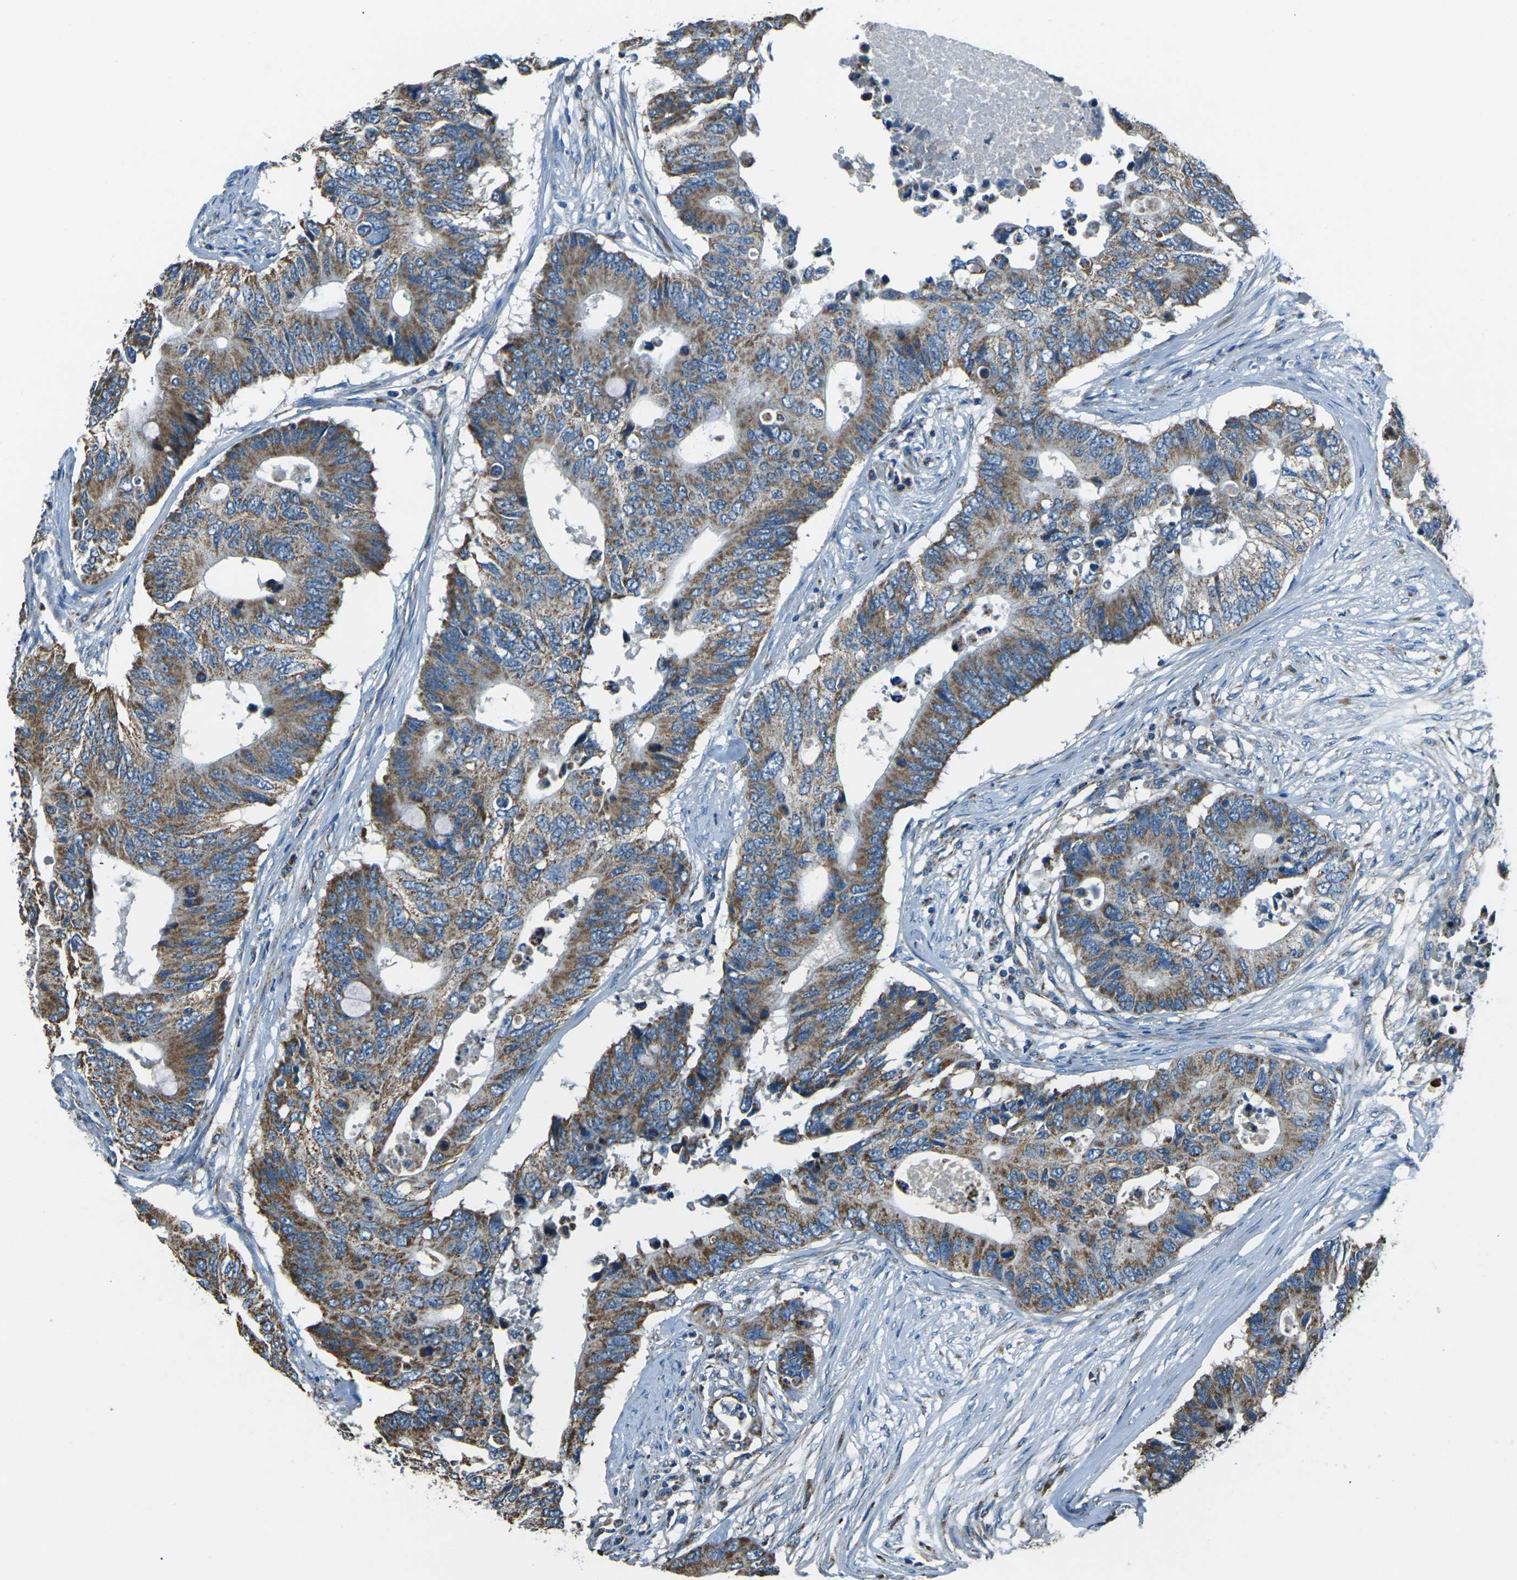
{"staining": {"intensity": "moderate", "quantity": ">75%", "location": "cytoplasmic/membranous"}, "tissue": "colorectal cancer", "cell_type": "Tumor cells", "image_type": "cancer", "snomed": [{"axis": "morphology", "description": "Adenocarcinoma, NOS"}, {"axis": "topography", "description": "Colon"}], "caption": "The histopathology image displays immunohistochemical staining of colorectal cancer (adenocarcinoma). There is moderate cytoplasmic/membranous positivity is seen in about >75% of tumor cells.", "gene": "IRF3", "patient": {"sex": "male", "age": 71}}